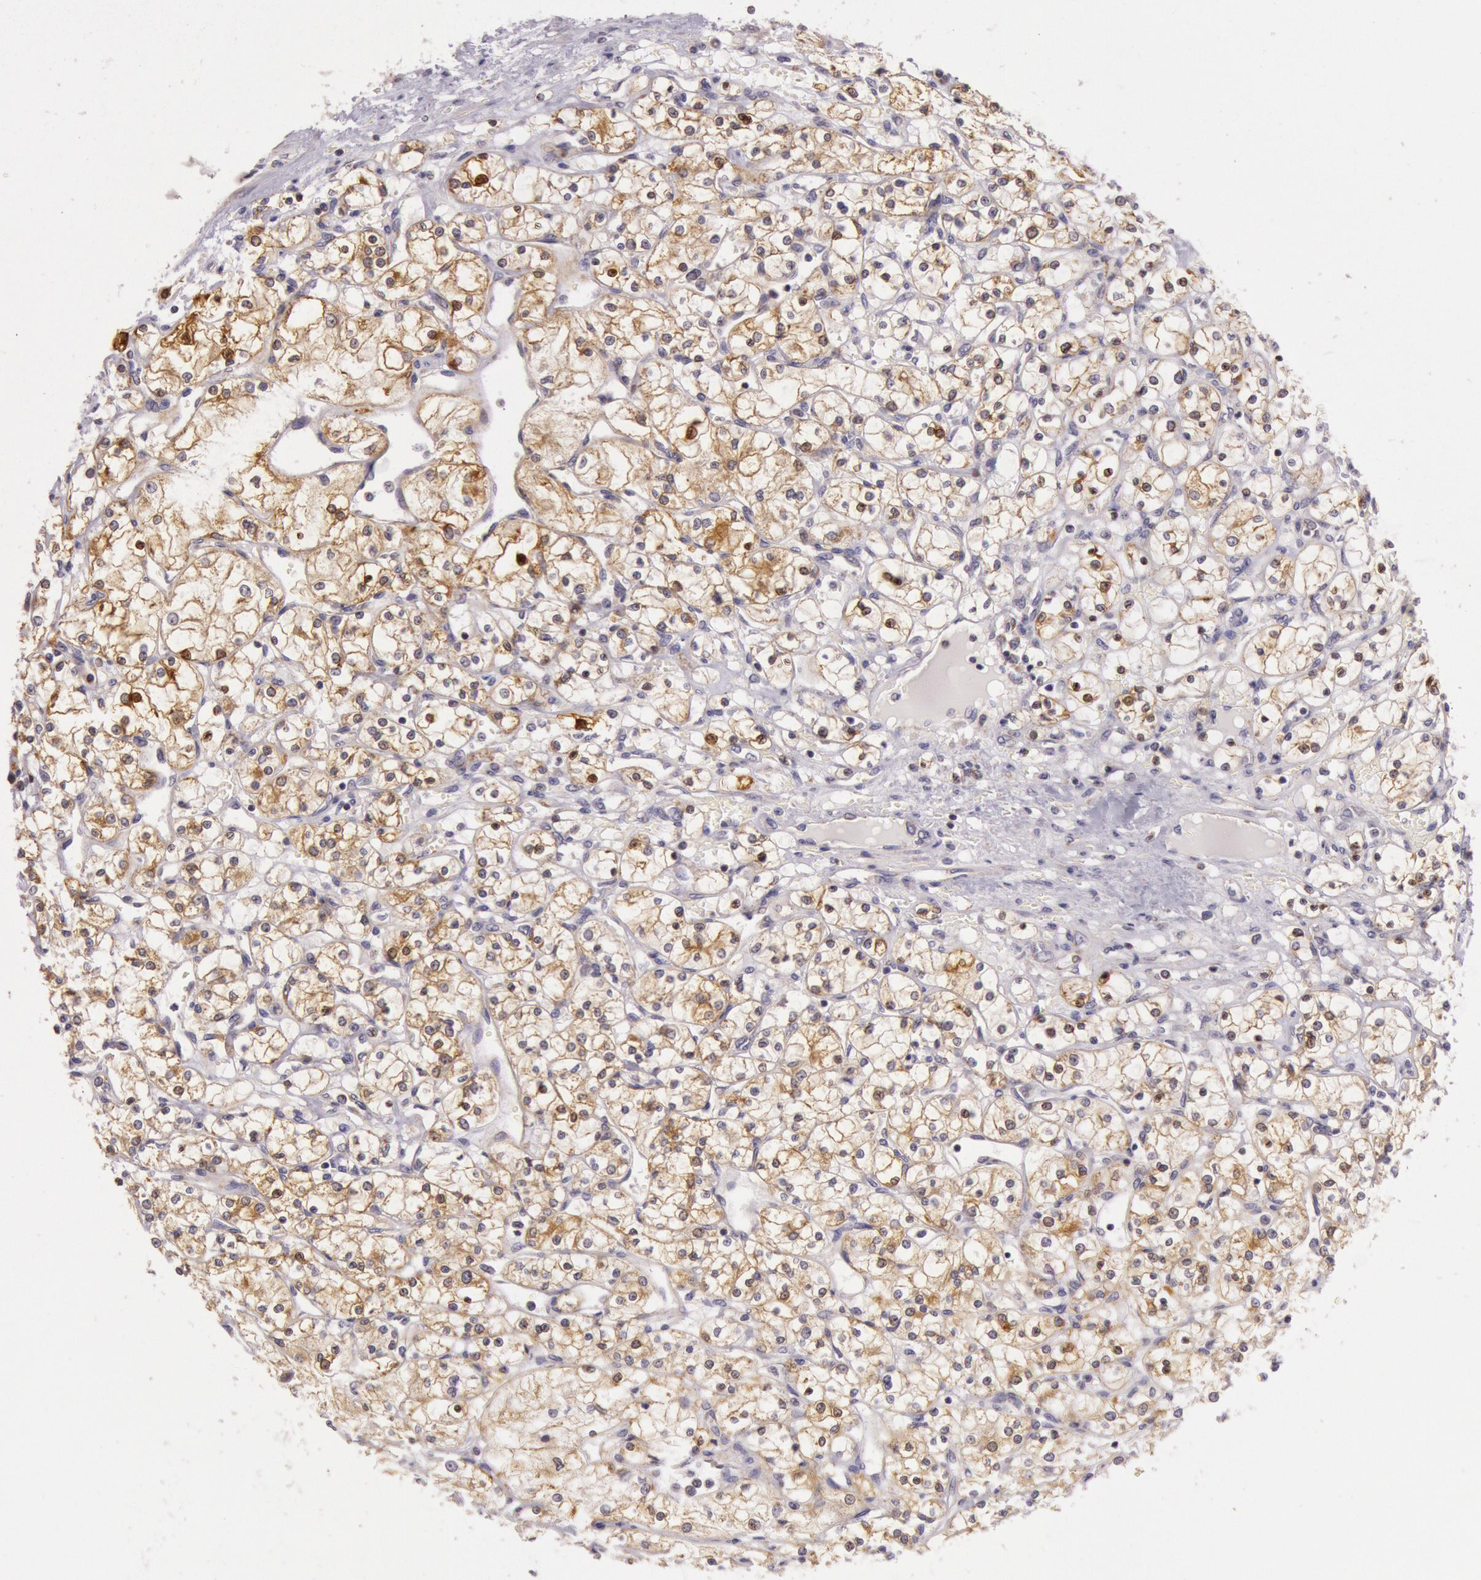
{"staining": {"intensity": "moderate", "quantity": ">75%", "location": "cytoplasmic/membranous,nuclear"}, "tissue": "renal cancer", "cell_type": "Tumor cells", "image_type": "cancer", "snomed": [{"axis": "morphology", "description": "Adenocarcinoma, NOS"}, {"axis": "topography", "description": "Kidney"}], "caption": "Renal cancer stained with DAB immunohistochemistry (IHC) displays medium levels of moderate cytoplasmic/membranous and nuclear positivity in approximately >75% of tumor cells. The staining is performed using DAB brown chromogen to label protein expression. The nuclei are counter-stained blue using hematoxylin.", "gene": "CDK16", "patient": {"sex": "male", "age": 61}}